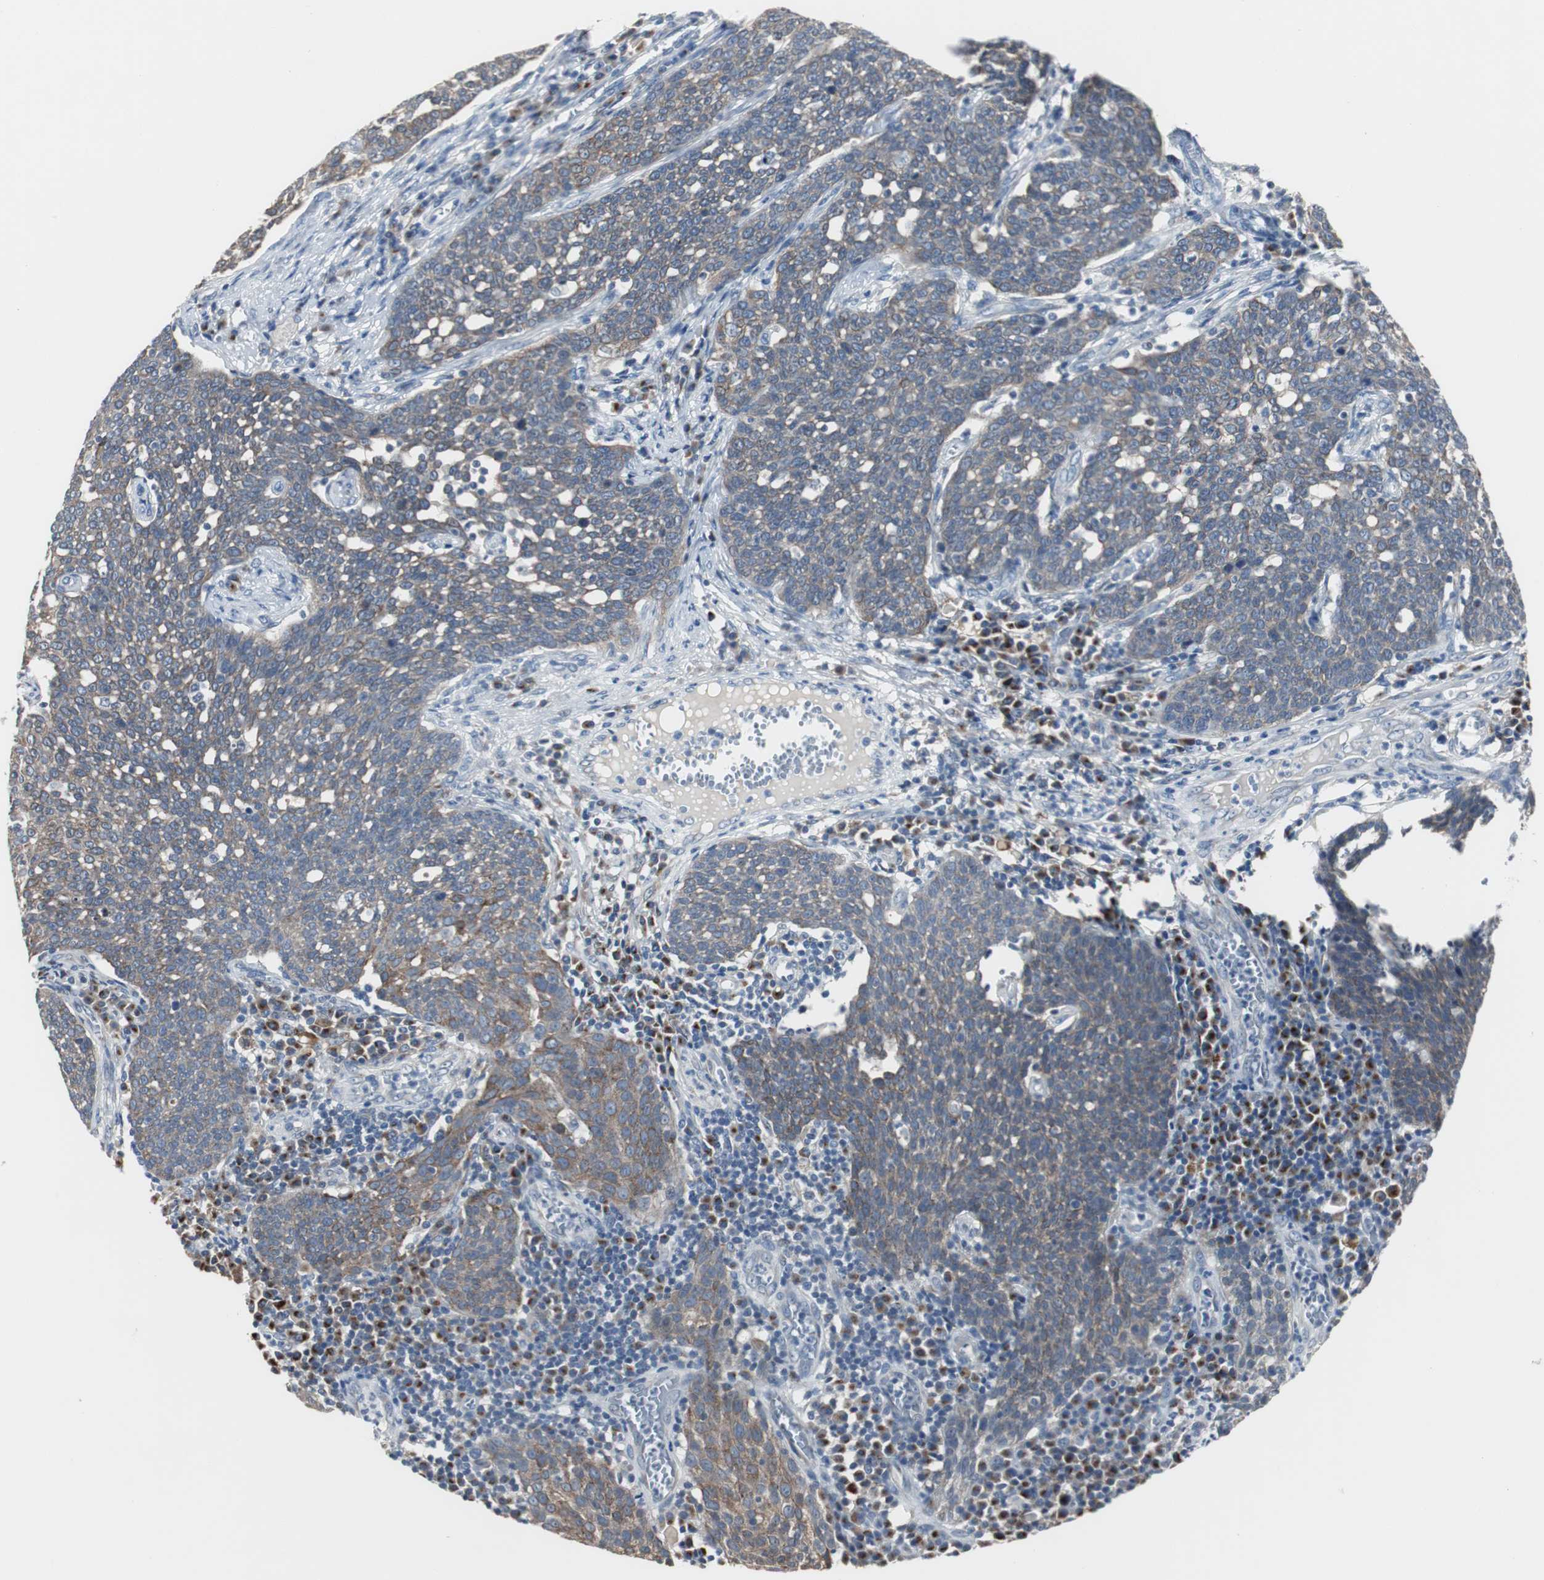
{"staining": {"intensity": "moderate", "quantity": ">75%", "location": "cytoplasmic/membranous"}, "tissue": "cervical cancer", "cell_type": "Tumor cells", "image_type": "cancer", "snomed": [{"axis": "morphology", "description": "Squamous cell carcinoma, NOS"}, {"axis": "topography", "description": "Cervix"}], "caption": "Squamous cell carcinoma (cervical) stained with DAB IHC exhibits medium levels of moderate cytoplasmic/membranous staining in about >75% of tumor cells. (Brightfield microscopy of DAB IHC at high magnification).", "gene": "SOX30", "patient": {"sex": "female", "age": 34}}